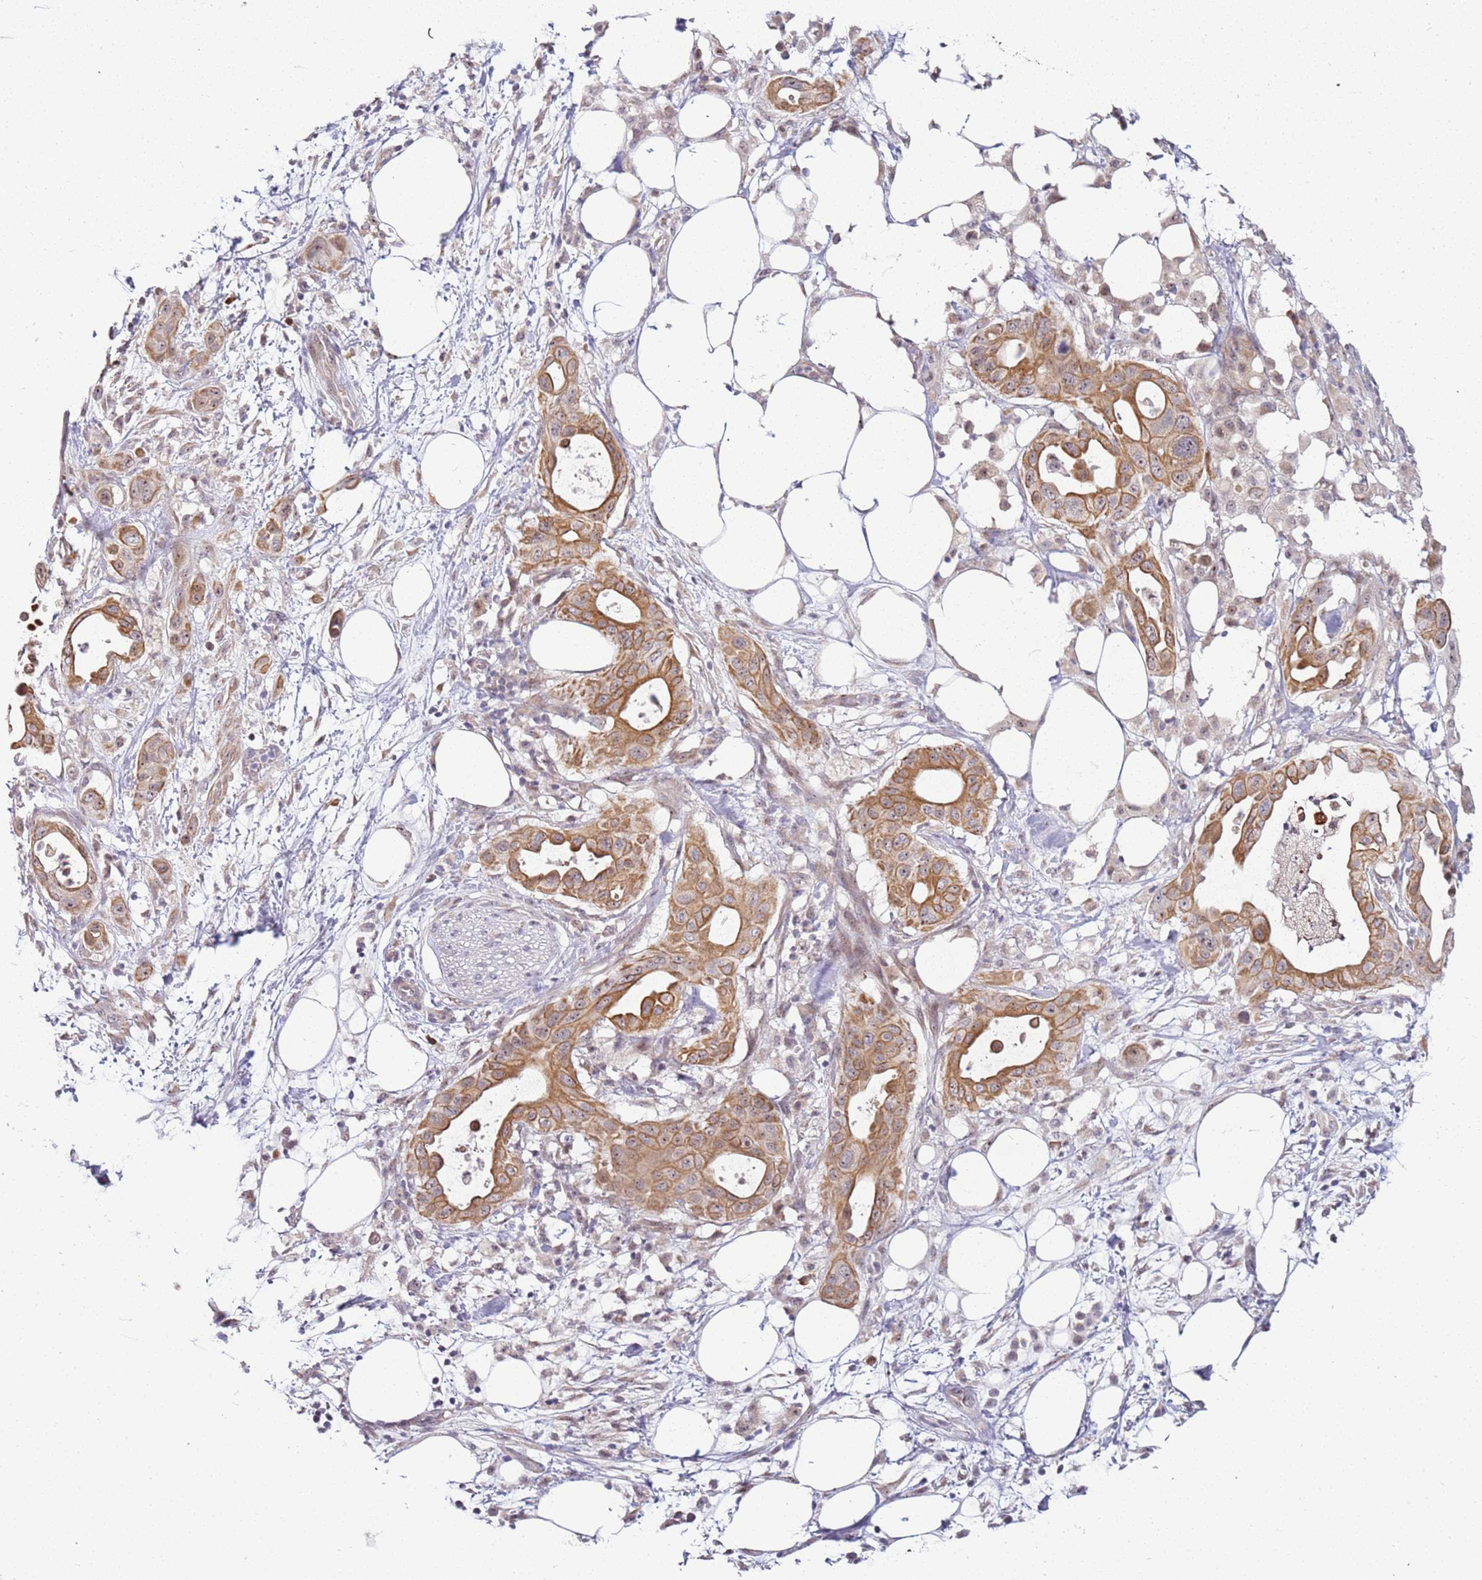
{"staining": {"intensity": "moderate", "quantity": "25%-75%", "location": "cytoplasmic/membranous,nuclear"}, "tissue": "pancreatic cancer", "cell_type": "Tumor cells", "image_type": "cancer", "snomed": [{"axis": "morphology", "description": "Adenocarcinoma, NOS"}, {"axis": "topography", "description": "Pancreas"}], "caption": "Human pancreatic cancer (adenocarcinoma) stained with a protein marker displays moderate staining in tumor cells.", "gene": "UCMA", "patient": {"sex": "male", "age": 68}}